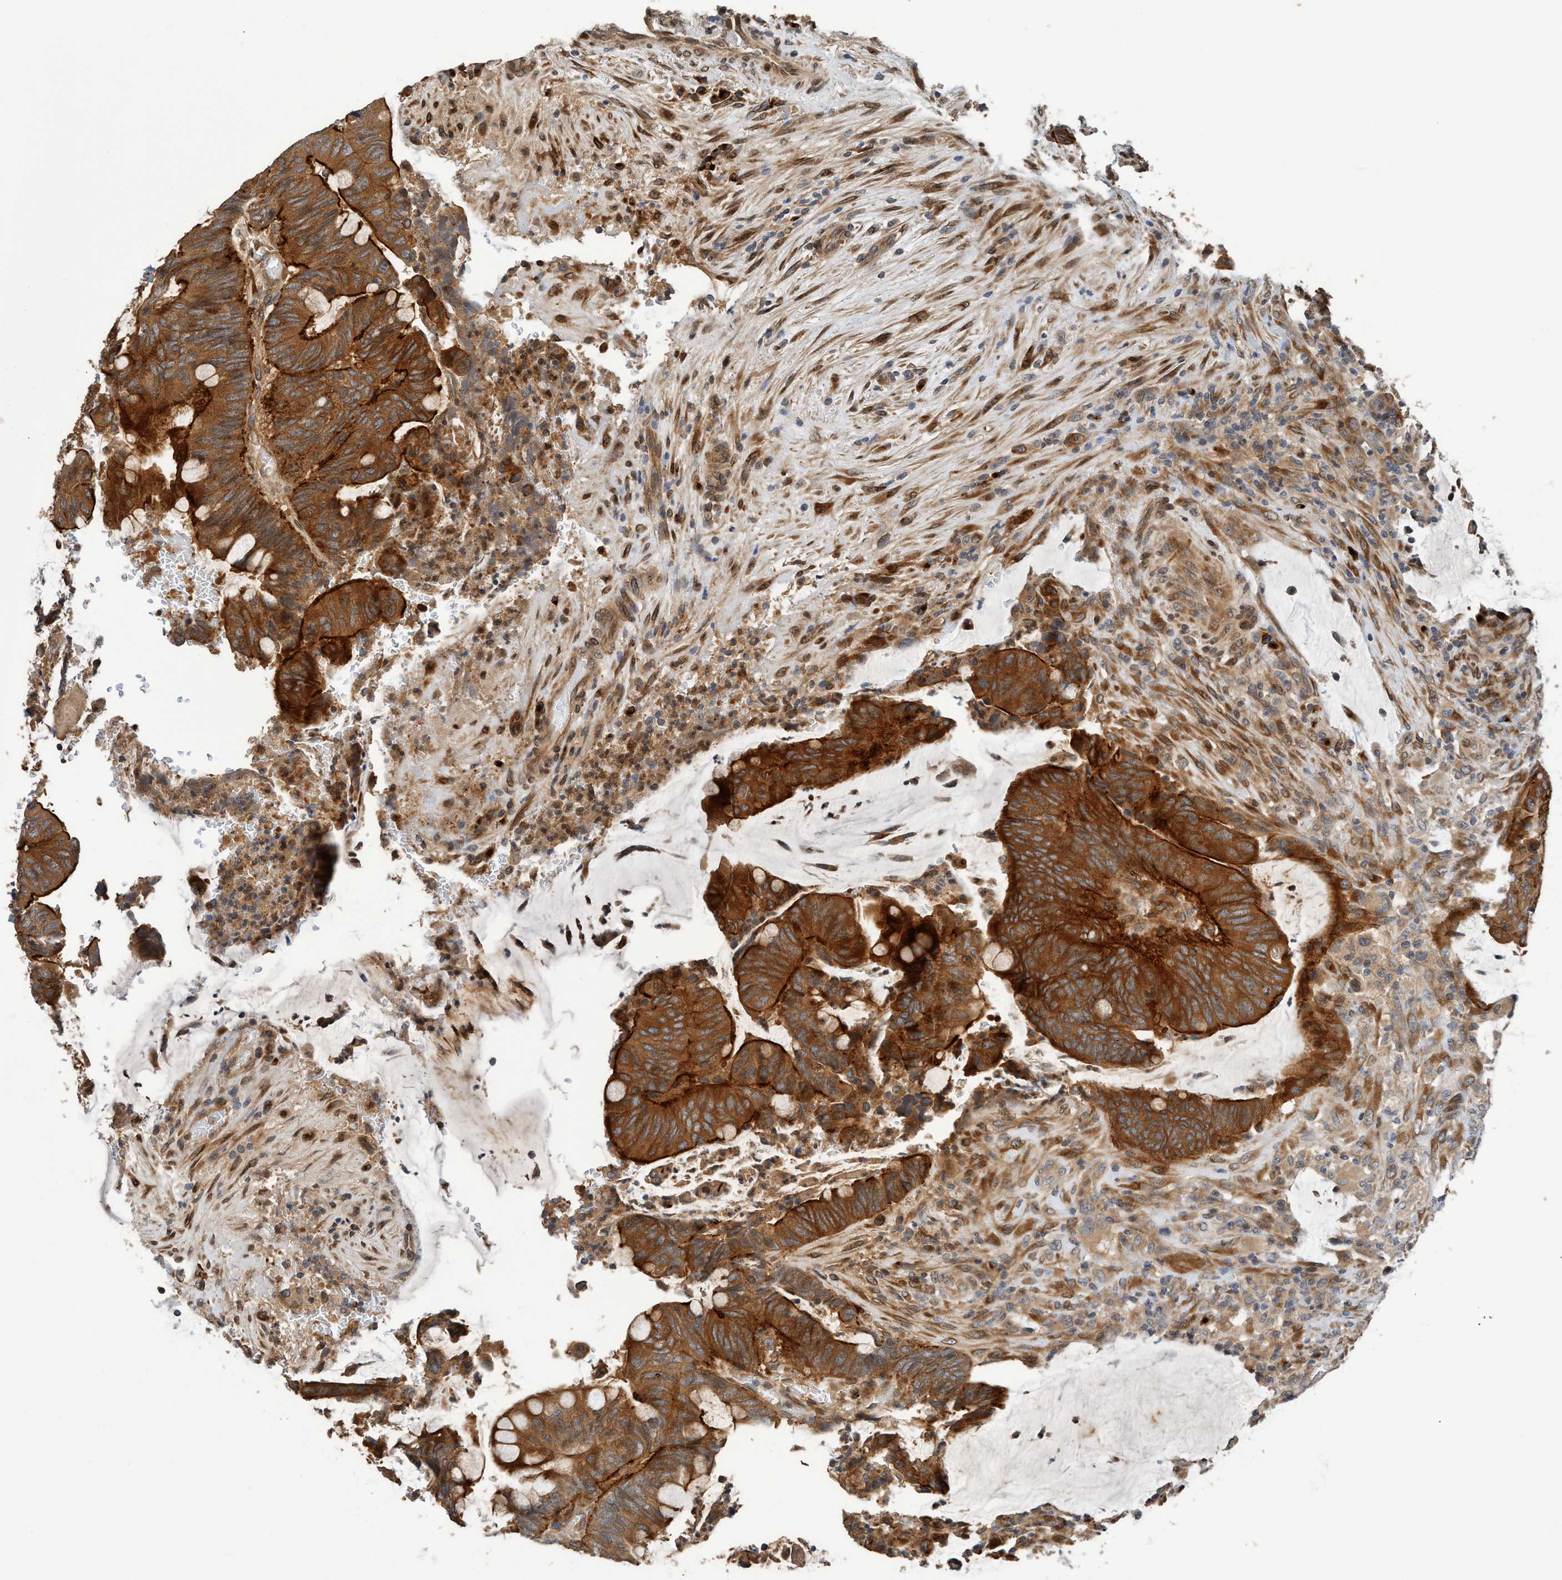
{"staining": {"intensity": "strong", "quantity": ">75%", "location": "cytoplasmic/membranous"}, "tissue": "colorectal cancer", "cell_type": "Tumor cells", "image_type": "cancer", "snomed": [{"axis": "morphology", "description": "Normal tissue, NOS"}, {"axis": "morphology", "description": "Adenocarcinoma, NOS"}, {"axis": "topography", "description": "Rectum"}, {"axis": "topography", "description": "Peripheral nerve tissue"}], "caption": "Approximately >75% of tumor cells in human colorectal cancer (adenocarcinoma) show strong cytoplasmic/membranous protein staining as visualized by brown immunohistochemical staining.", "gene": "MACC1", "patient": {"sex": "male", "age": 92}}